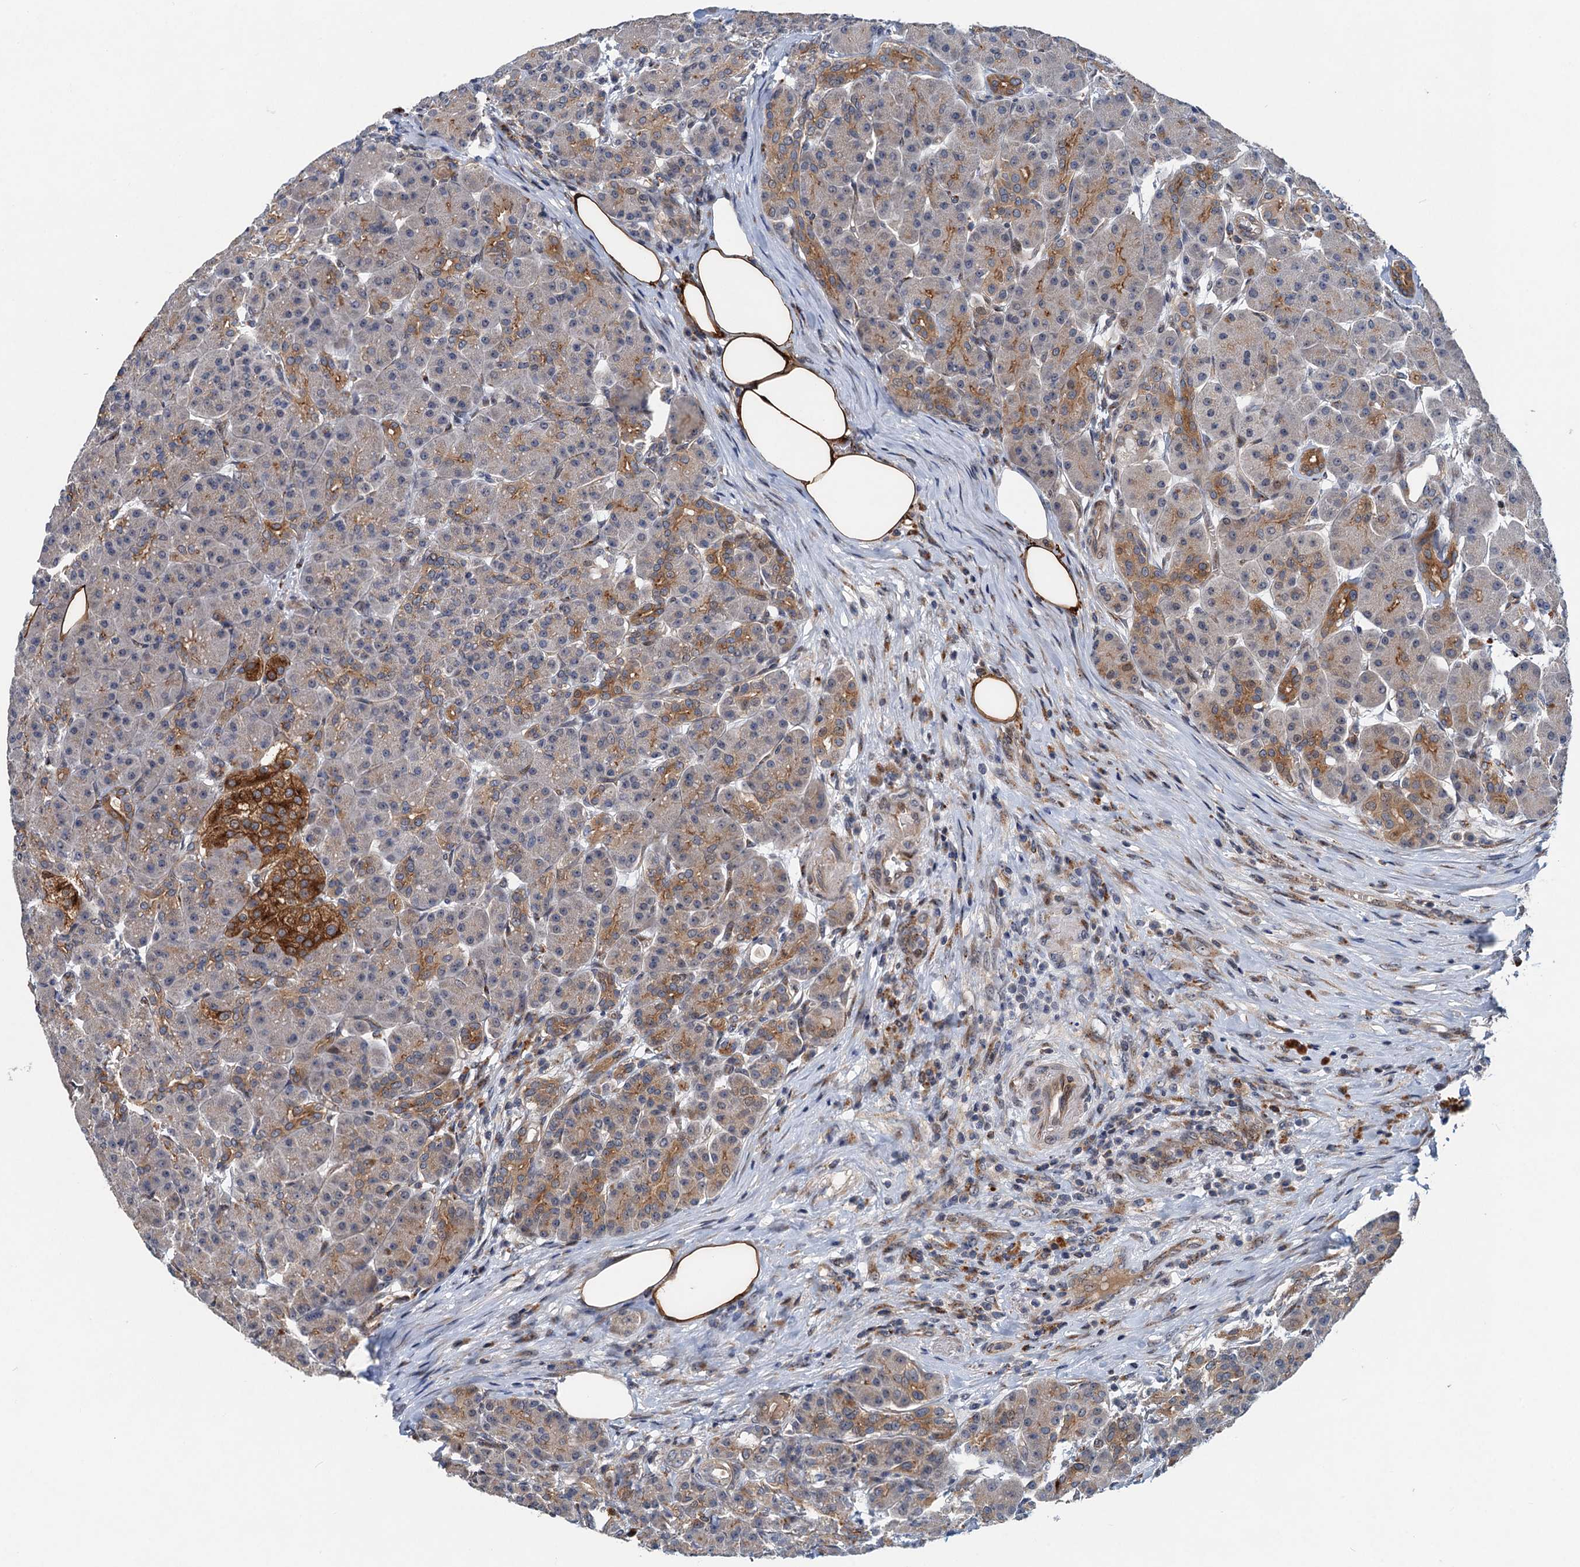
{"staining": {"intensity": "moderate", "quantity": "25%-75%", "location": "cytoplasmic/membranous"}, "tissue": "pancreas", "cell_type": "Exocrine glandular cells", "image_type": "normal", "snomed": [{"axis": "morphology", "description": "Normal tissue, NOS"}, {"axis": "topography", "description": "Pancreas"}], "caption": "A photomicrograph of pancreas stained for a protein reveals moderate cytoplasmic/membranous brown staining in exocrine glandular cells. The staining was performed using DAB, with brown indicating positive protein expression. Nuclei are stained blue with hematoxylin.", "gene": "NBEA", "patient": {"sex": "male", "age": 63}}